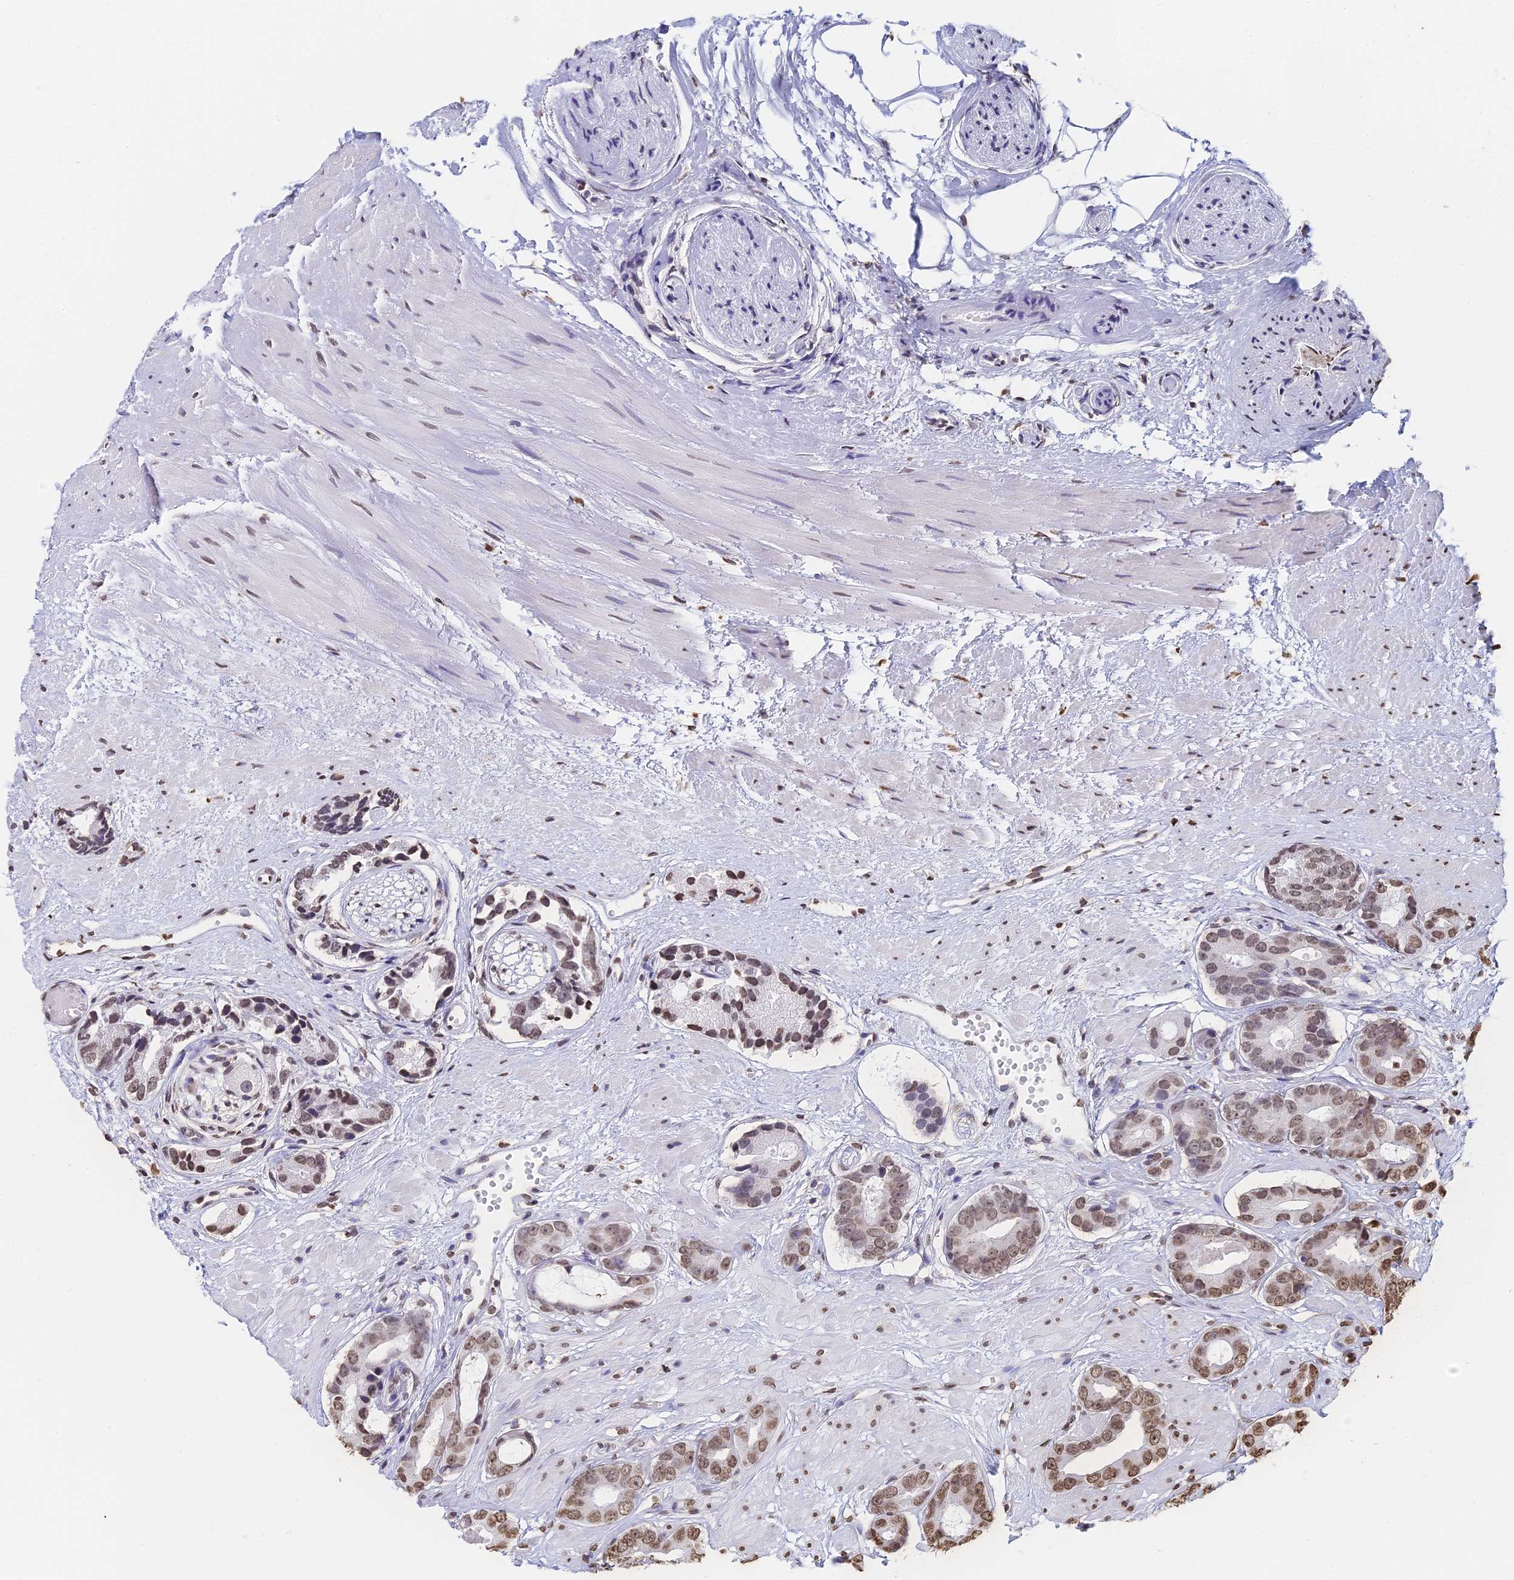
{"staining": {"intensity": "moderate", "quantity": ">75%", "location": "nuclear"}, "tissue": "prostate cancer", "cell_type": "Tumor cells", "image_type": "cancer", "snomed": [{"axis": "morphology", "description": "Adenocarcinoma, Low grade"}, {"axis": "topography", "description": "Prostate"}], "caption": "Protein expression analysis of human prostate cancer (low-grade adenocarcinoma) reveals moderate nuclear expression in approximately >75% of tumor cells.", "gene": "GBP3", "patient": {"sex": "male", "age": 64}}